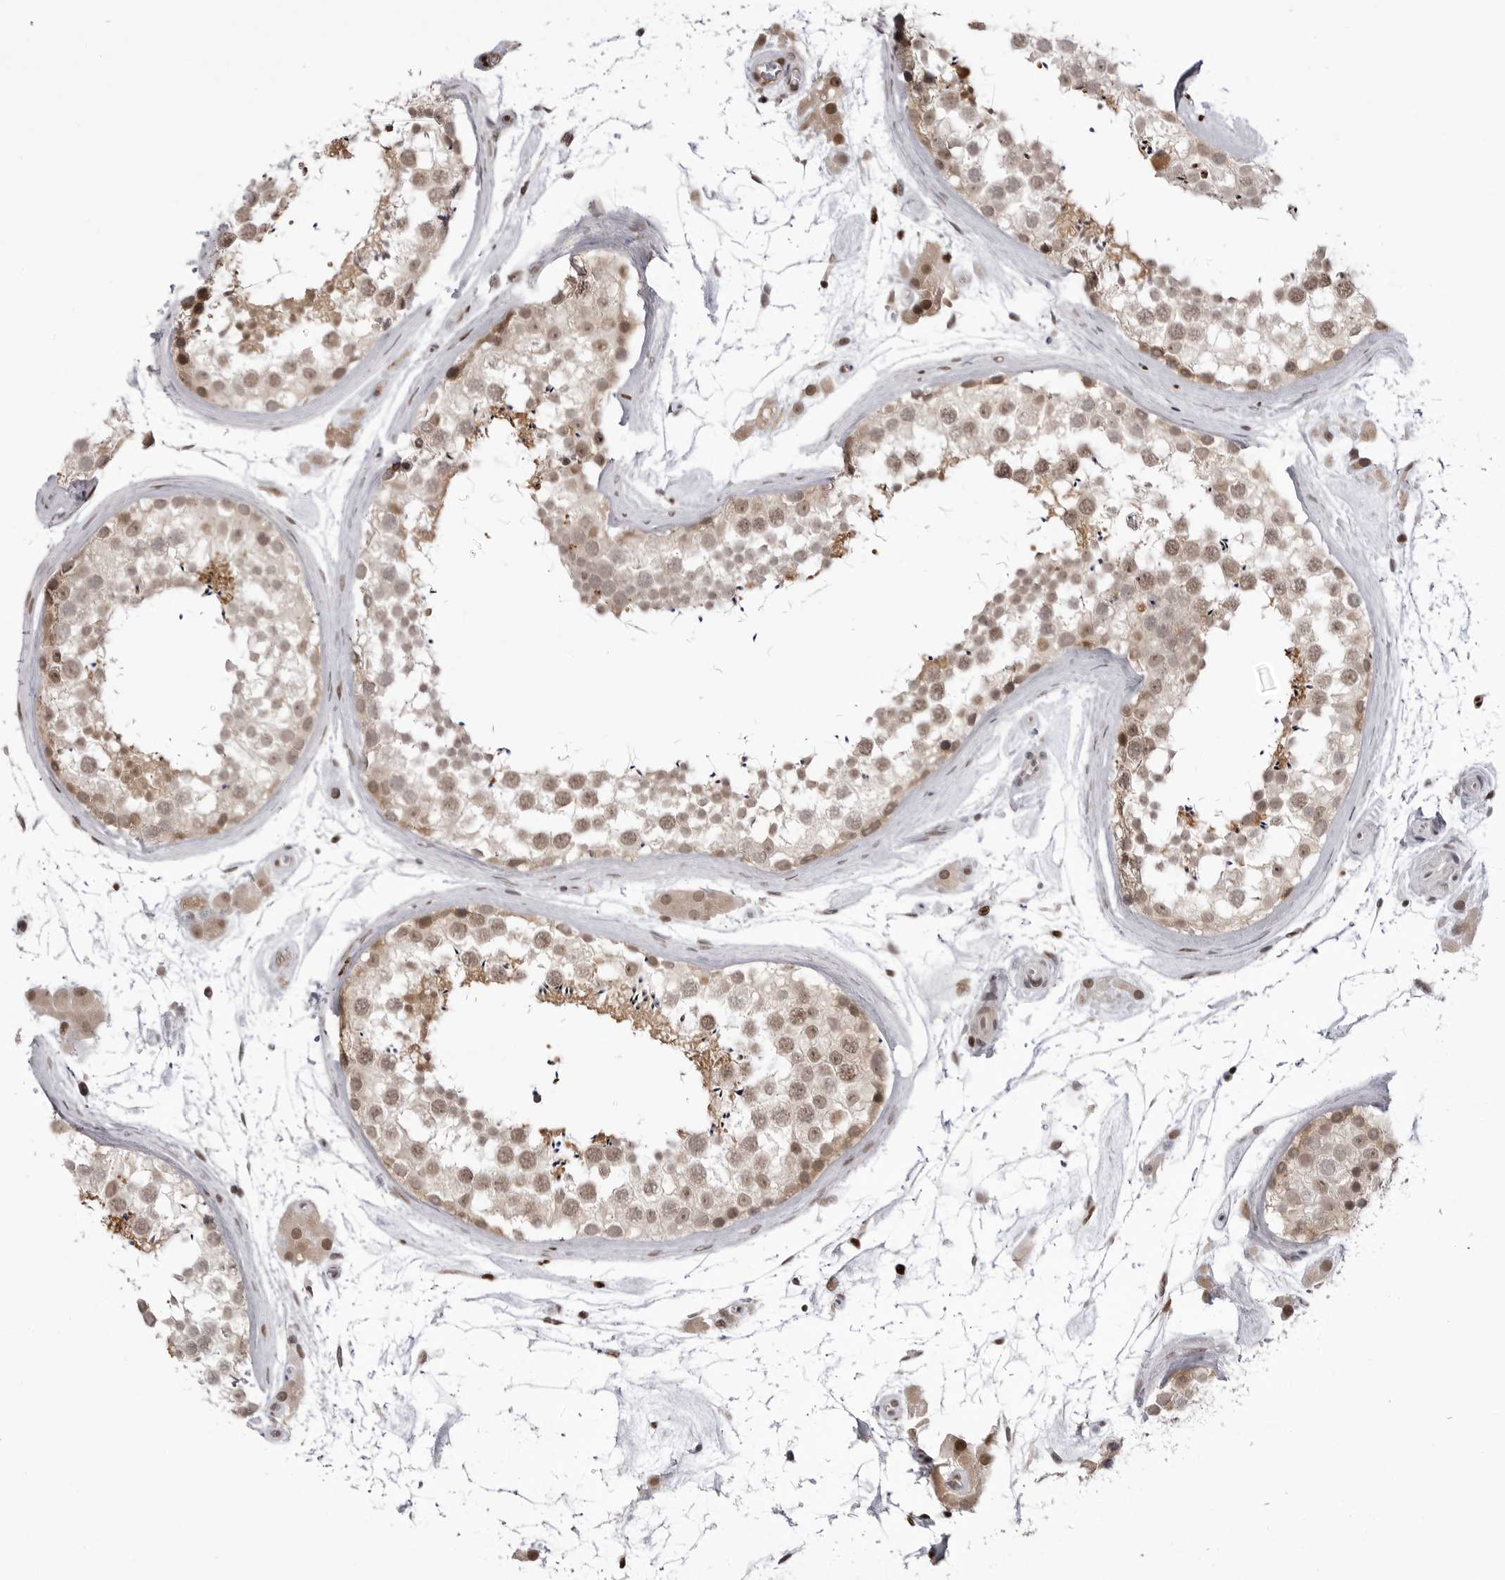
{"staining": {"intensity": "moderate", "quantity": "25%-75%", "location": "nuclear"}, "tissue": "testis", "cell_type": "Cells in seminiferous ducts", "image_type": "normal", "snomed": [{"axis": "morphology", "description": "Normal tissue, NOS"}, {"axis": "topography", "description": "Testis"}], "caption": "Immunohistochemistry (IHC) staining of benign testis, which shows medium levels of moderate nuclear positivity in about 25%-75% of cells in seminiferous ducts indicating moderate nuclear protein positivity. The staining was performed using DAB (brown) for protein detection and nuclei were counterstained in hematoxylin (blue).", "gene": "PTK2B", "patient": {"sex": "male", "age": 46}}